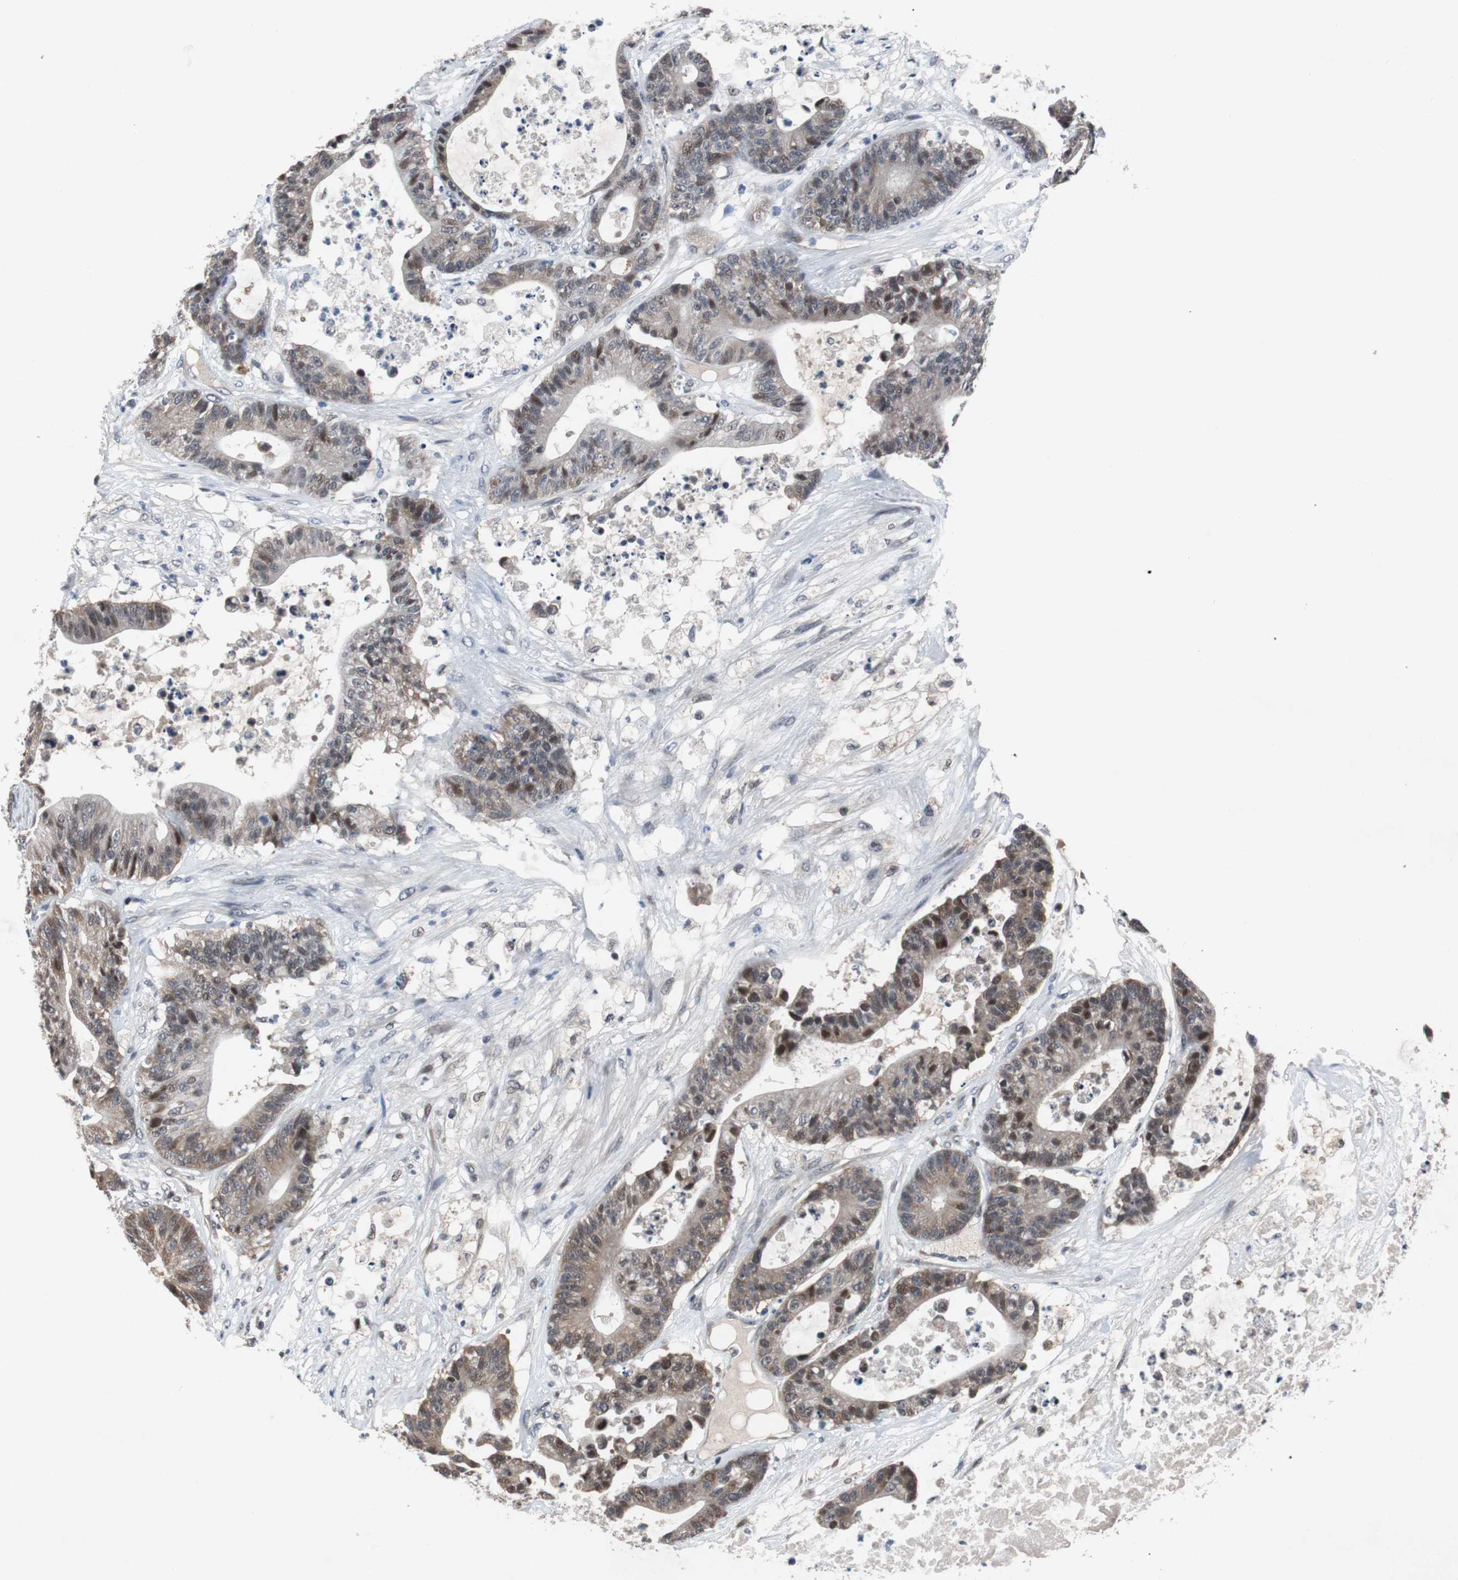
{"staining": {"intensity": "moderate", "quantity": "25%-75%", "location": "cytoplasmic/membranous,nuclear"}, "tissue": "colorectal cancer", "cell_type": "Tumor cells", "image_type": "cancer", "snomed": [{"axis": "morphology", "description": "Adenocarcinoma, NOS"}, {"axis": "topography", "description": "Colon"}], "caption": "The micrograph shows a brown stain indicating the presence of a protein in the cytoplasmic/membranous and nuclear of tumor cells in colorectal cancer (adenocarcinoma).", "gene": "TP63", "patient": {"sex": "female", "age": 84}}